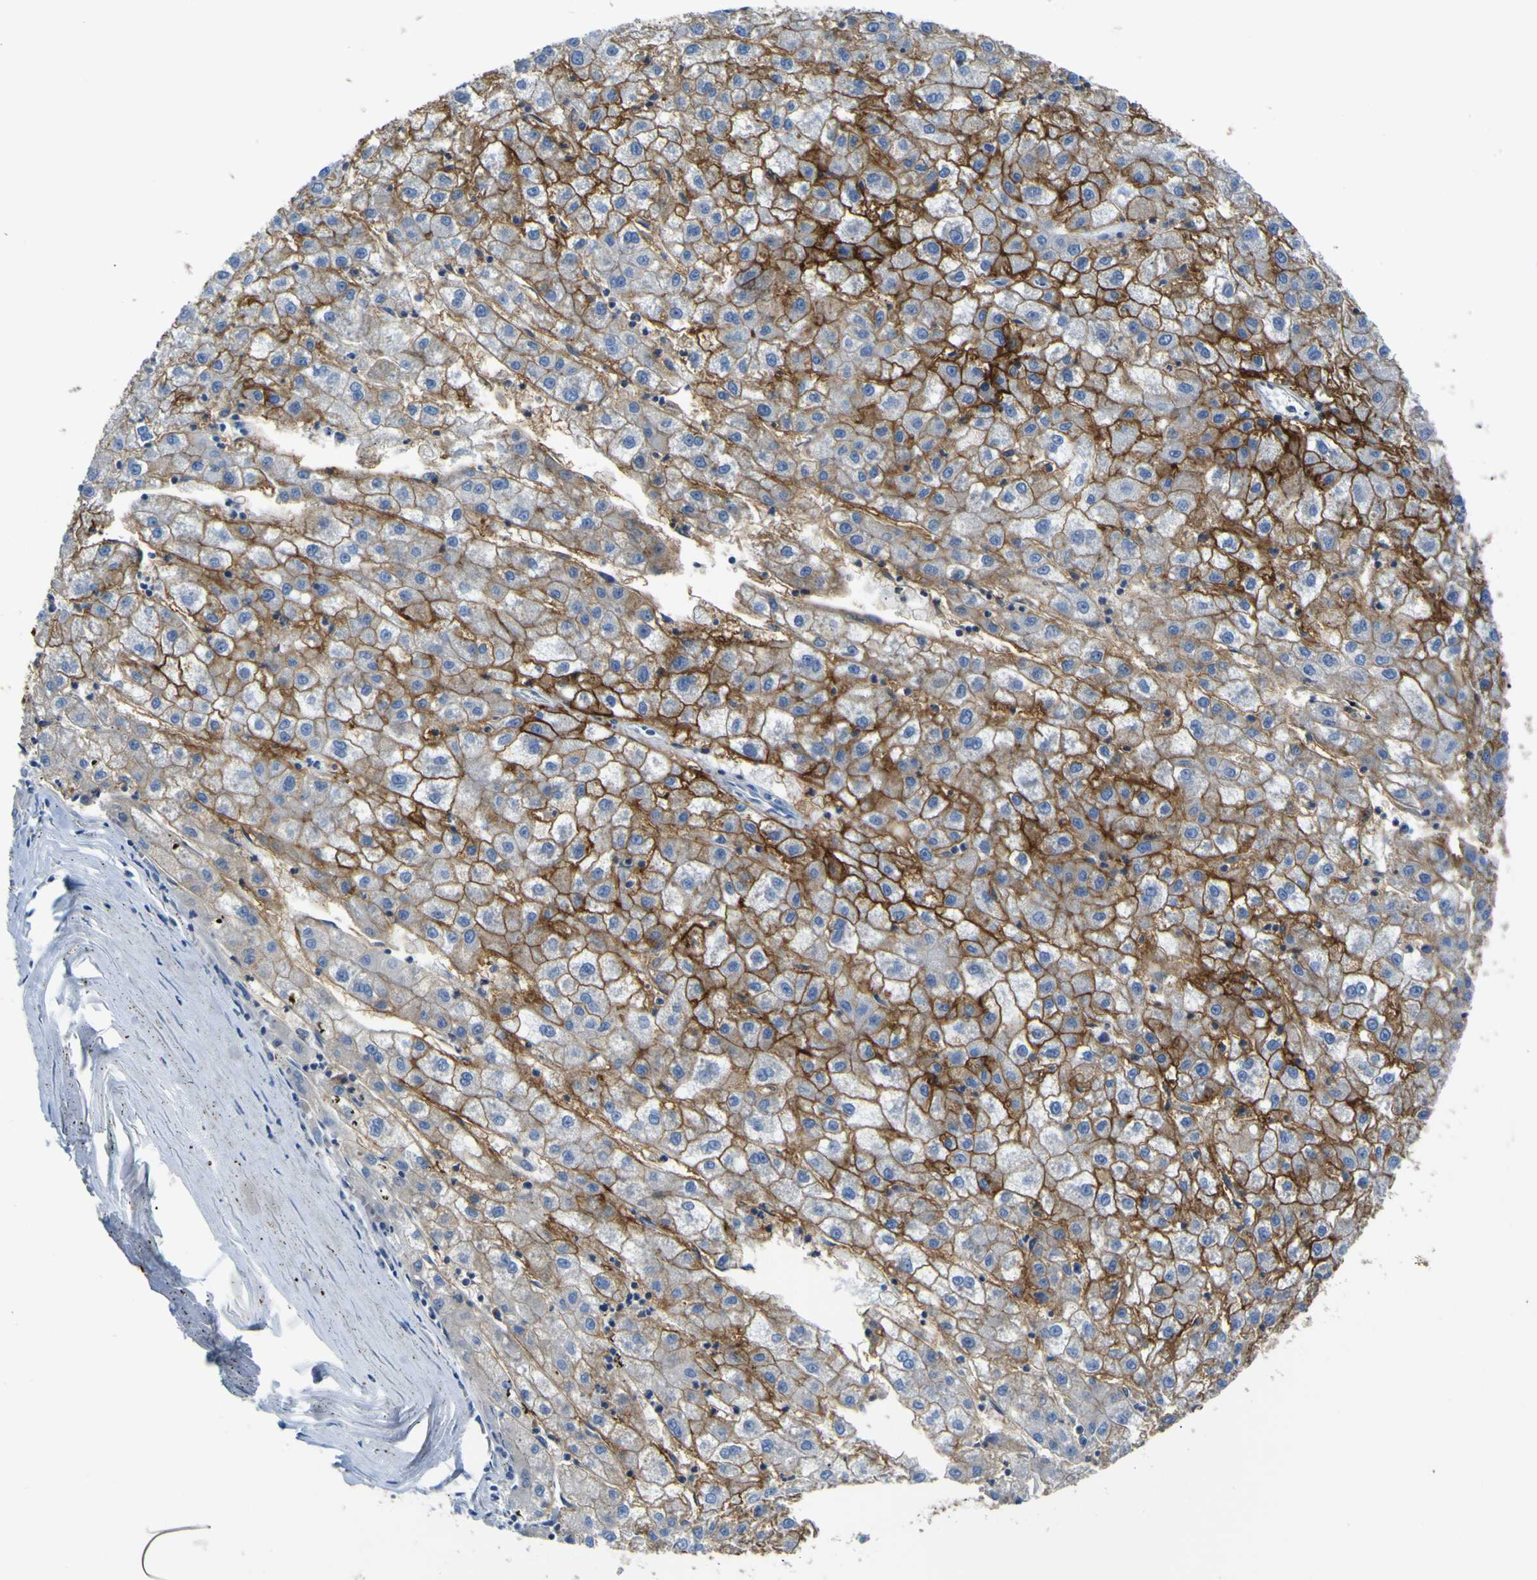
{"staining": {"intensity": "strong", "quantity": "25%-75%", "location": "cytoplasmic/membranous"}, "tissue": "liver cancer", "cell_type": "Tumor cells", "image_type": "cancer", "snomed": [{"axis": "morphology", "description": "Carcinoma, Hepatocellular, NOS"}, {"axis": "topography", "description": "Liver"}], "caption": "Protein staining displays strong cytoplasmic/membranous staining in approximately 25%-75% of tumor cells in liver cancer.", "gene": "ADGRA2", "patient": {"sex": "male", "age": 72}}